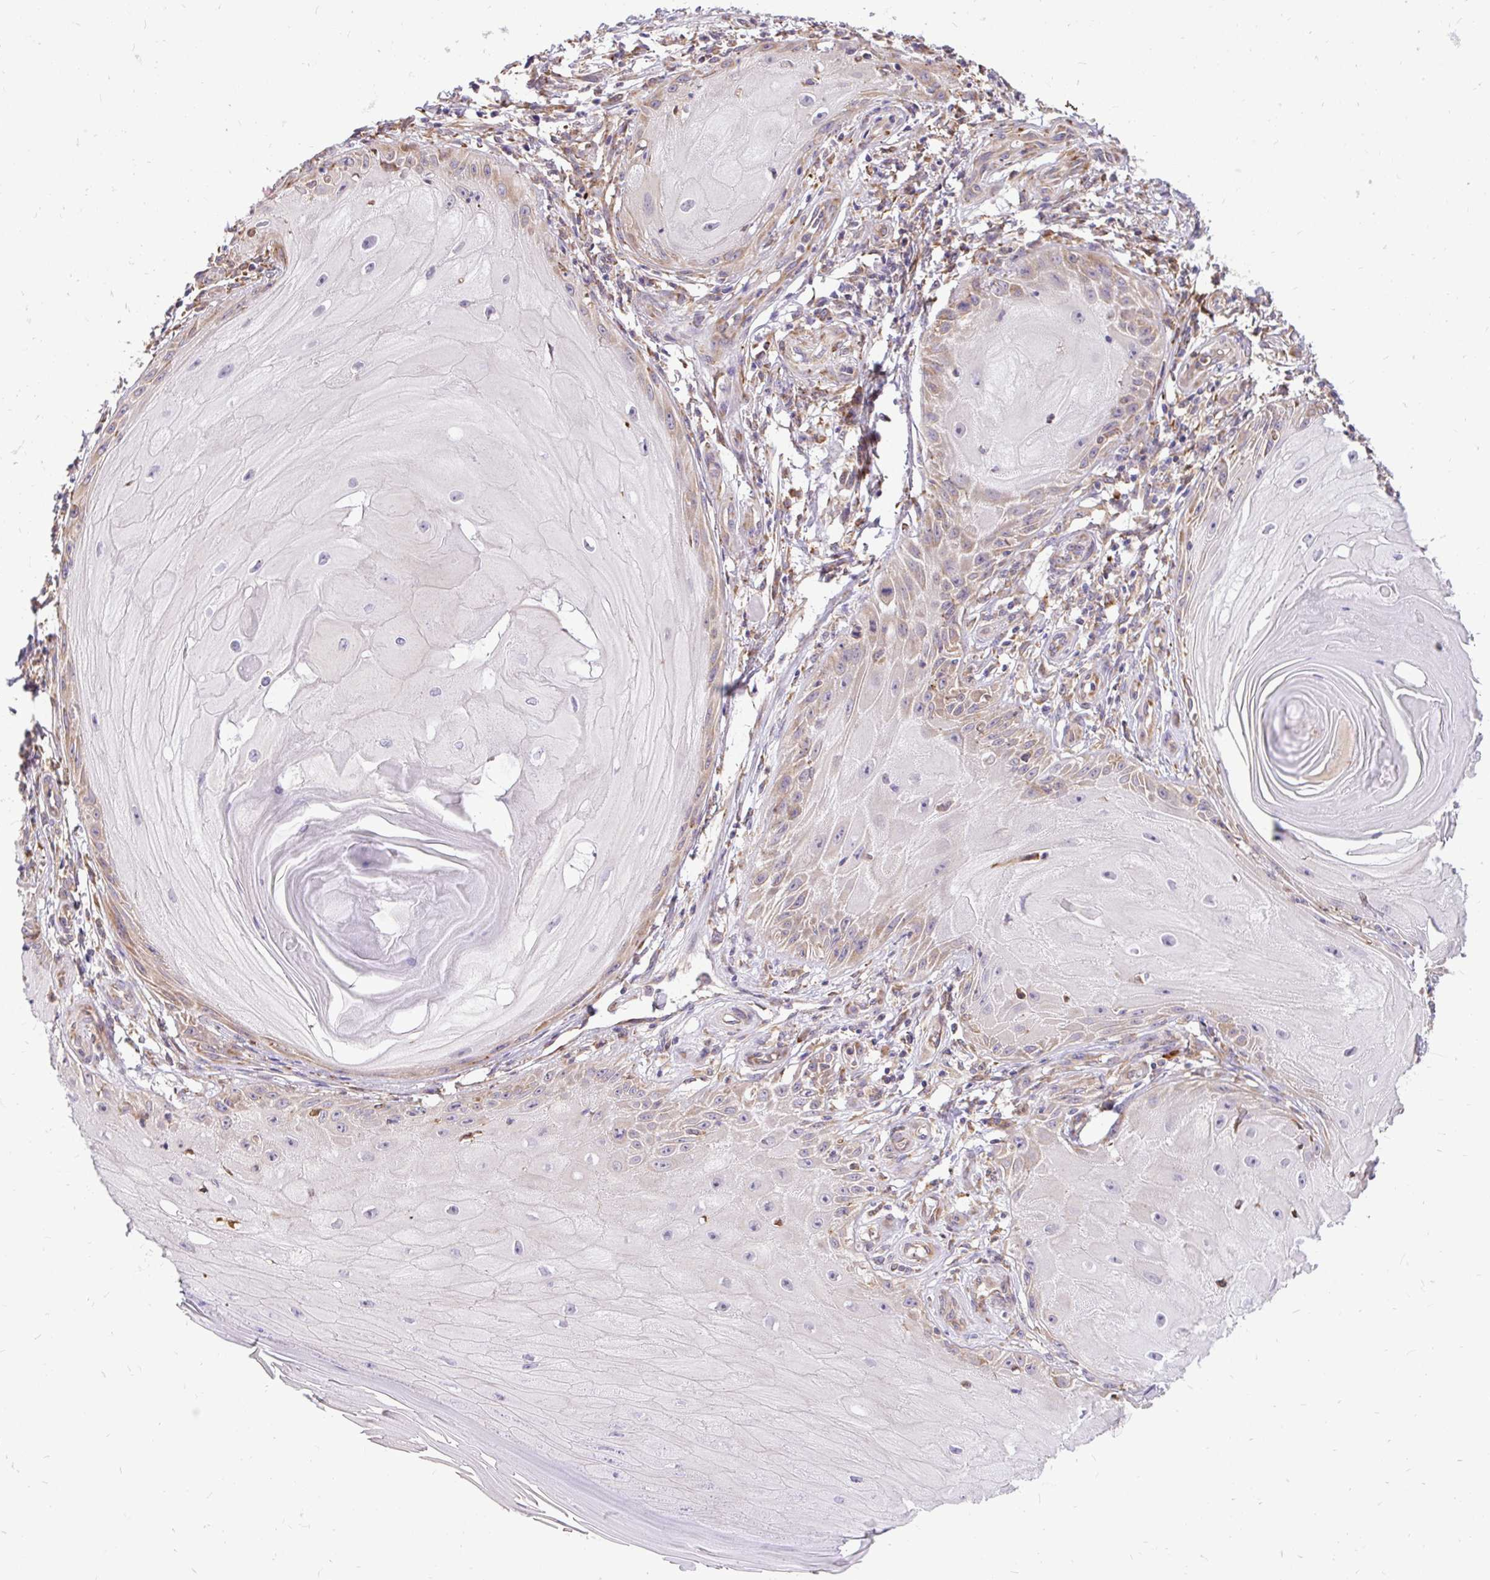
{"staining": {"intensity": "weak", "quantity": "<25%", "location": "cytoplasmic/membranous"}, "tissue": "skin cancer", "cell_type": "Tumor cells", "image_type": "cancer", "snomed": [{"axis": "morphology", "description": "Squamous cell carcinoma, NOS"}, {"axis": "topography", "description": "Skin"}], "caption": "A photomicrograph of human skin cancer (squamous cell carcinoma) is negative for staining in tumor cells. (DAB (3,3'-diaminobenzidine) immunohistochemistry (IHC) visualized using brightfield microscopy, high magnification).", "gene": "NAALAD2", "patient": {"sex": "female", "age": 77}}